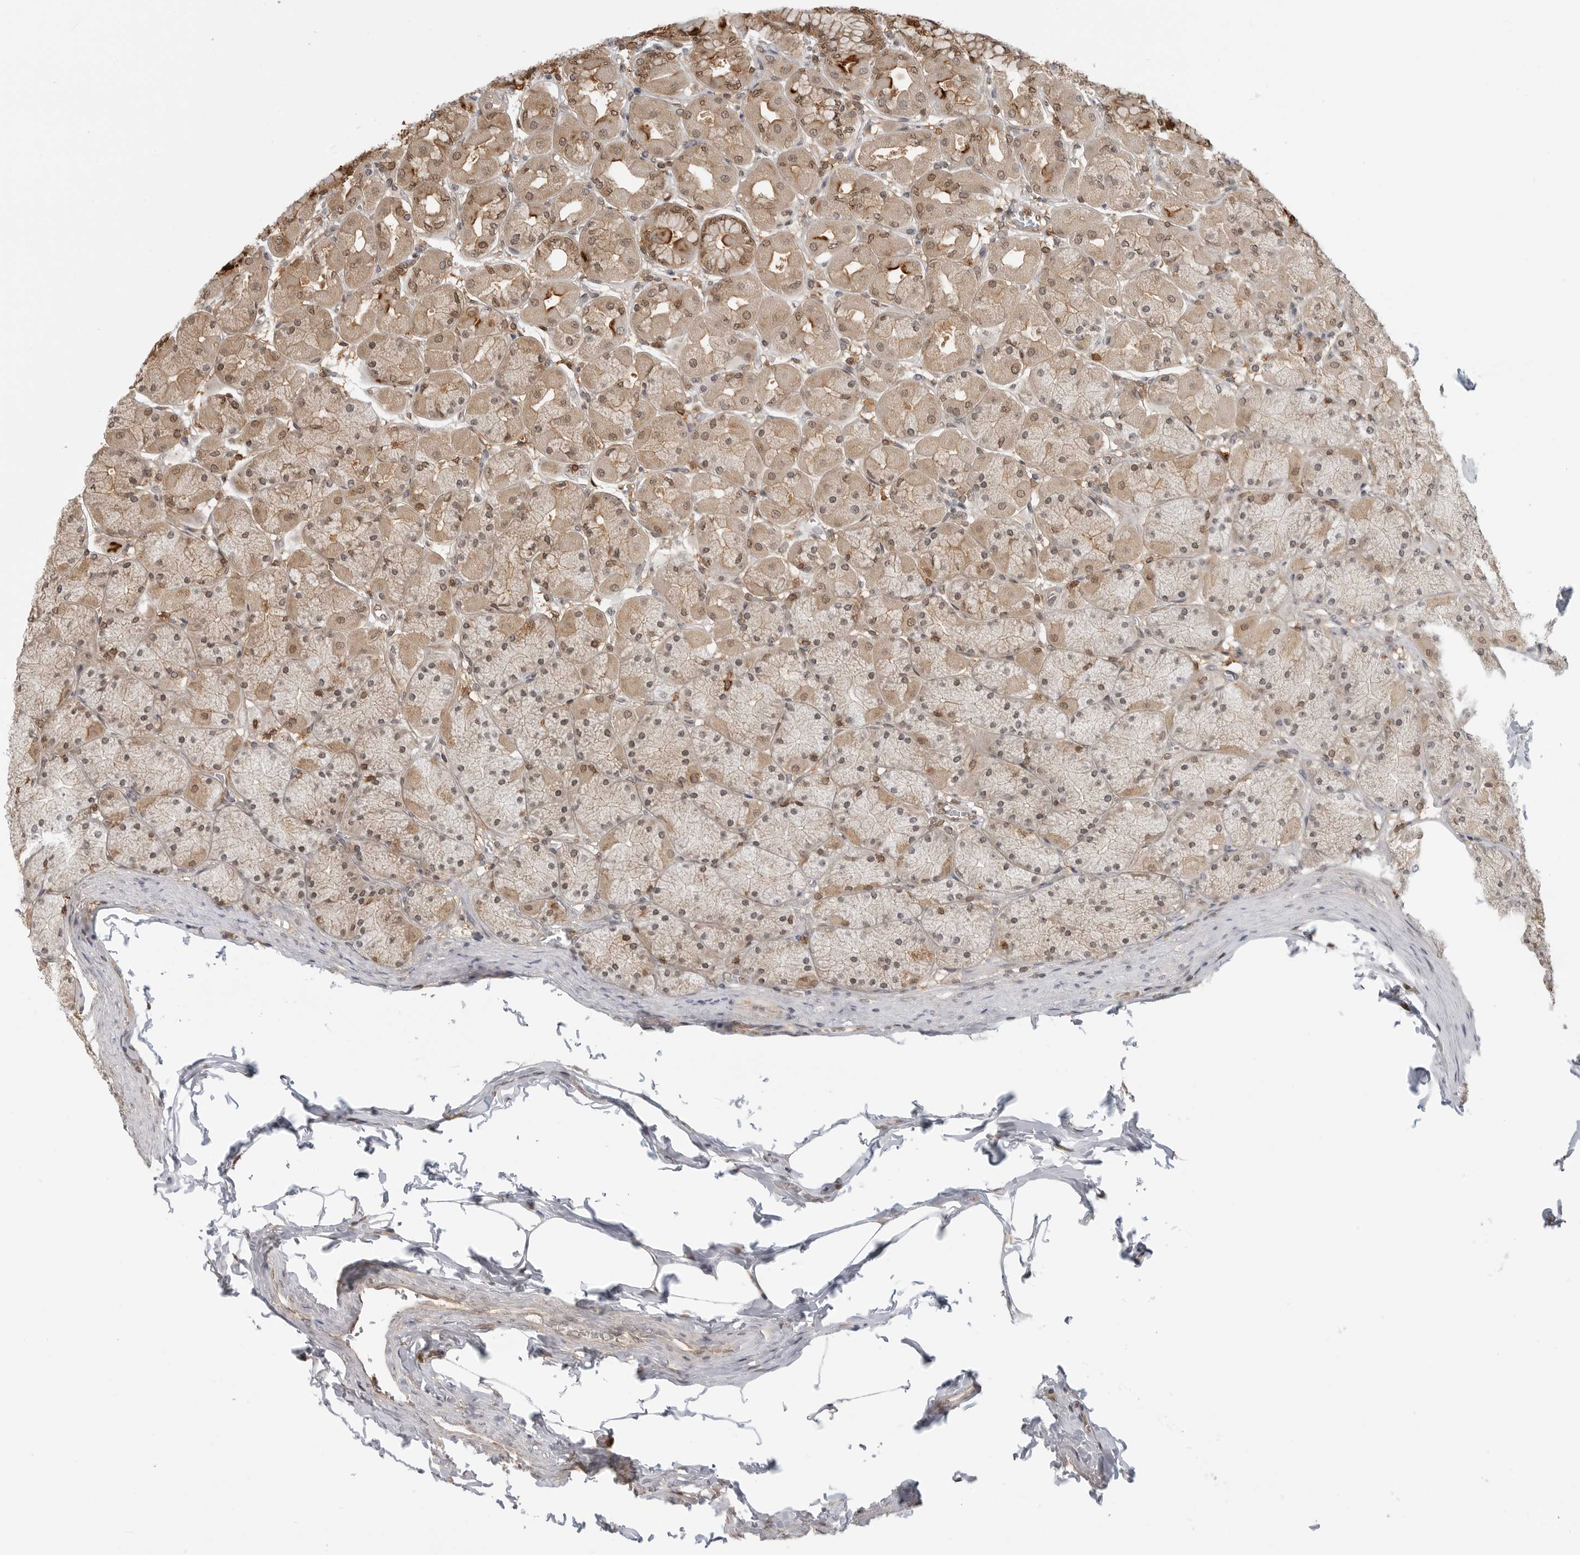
{"staining": {"intensity": "moderate", "quantity": ">75%", "location": "cytoplasmic/membranous,nuclear"}, "tissue": "stomach", "cell_type": "Glandular cells", "image_type": "normal", "snomed": [{"axis": "morphology", "description": "Normal tissue, NOS"}, {"axis": "topography", "description": "Stomach, upper"}], "caption": "Immunohistochemistry (IHC) (DAB) staining of unremarkable stomach shows moderate cytoplasmic/membranous,nuclear protein positivity in about >75% of glandular cells.", "gene": "ANXA11", "patient": {"sex": "female", "age": 56}}